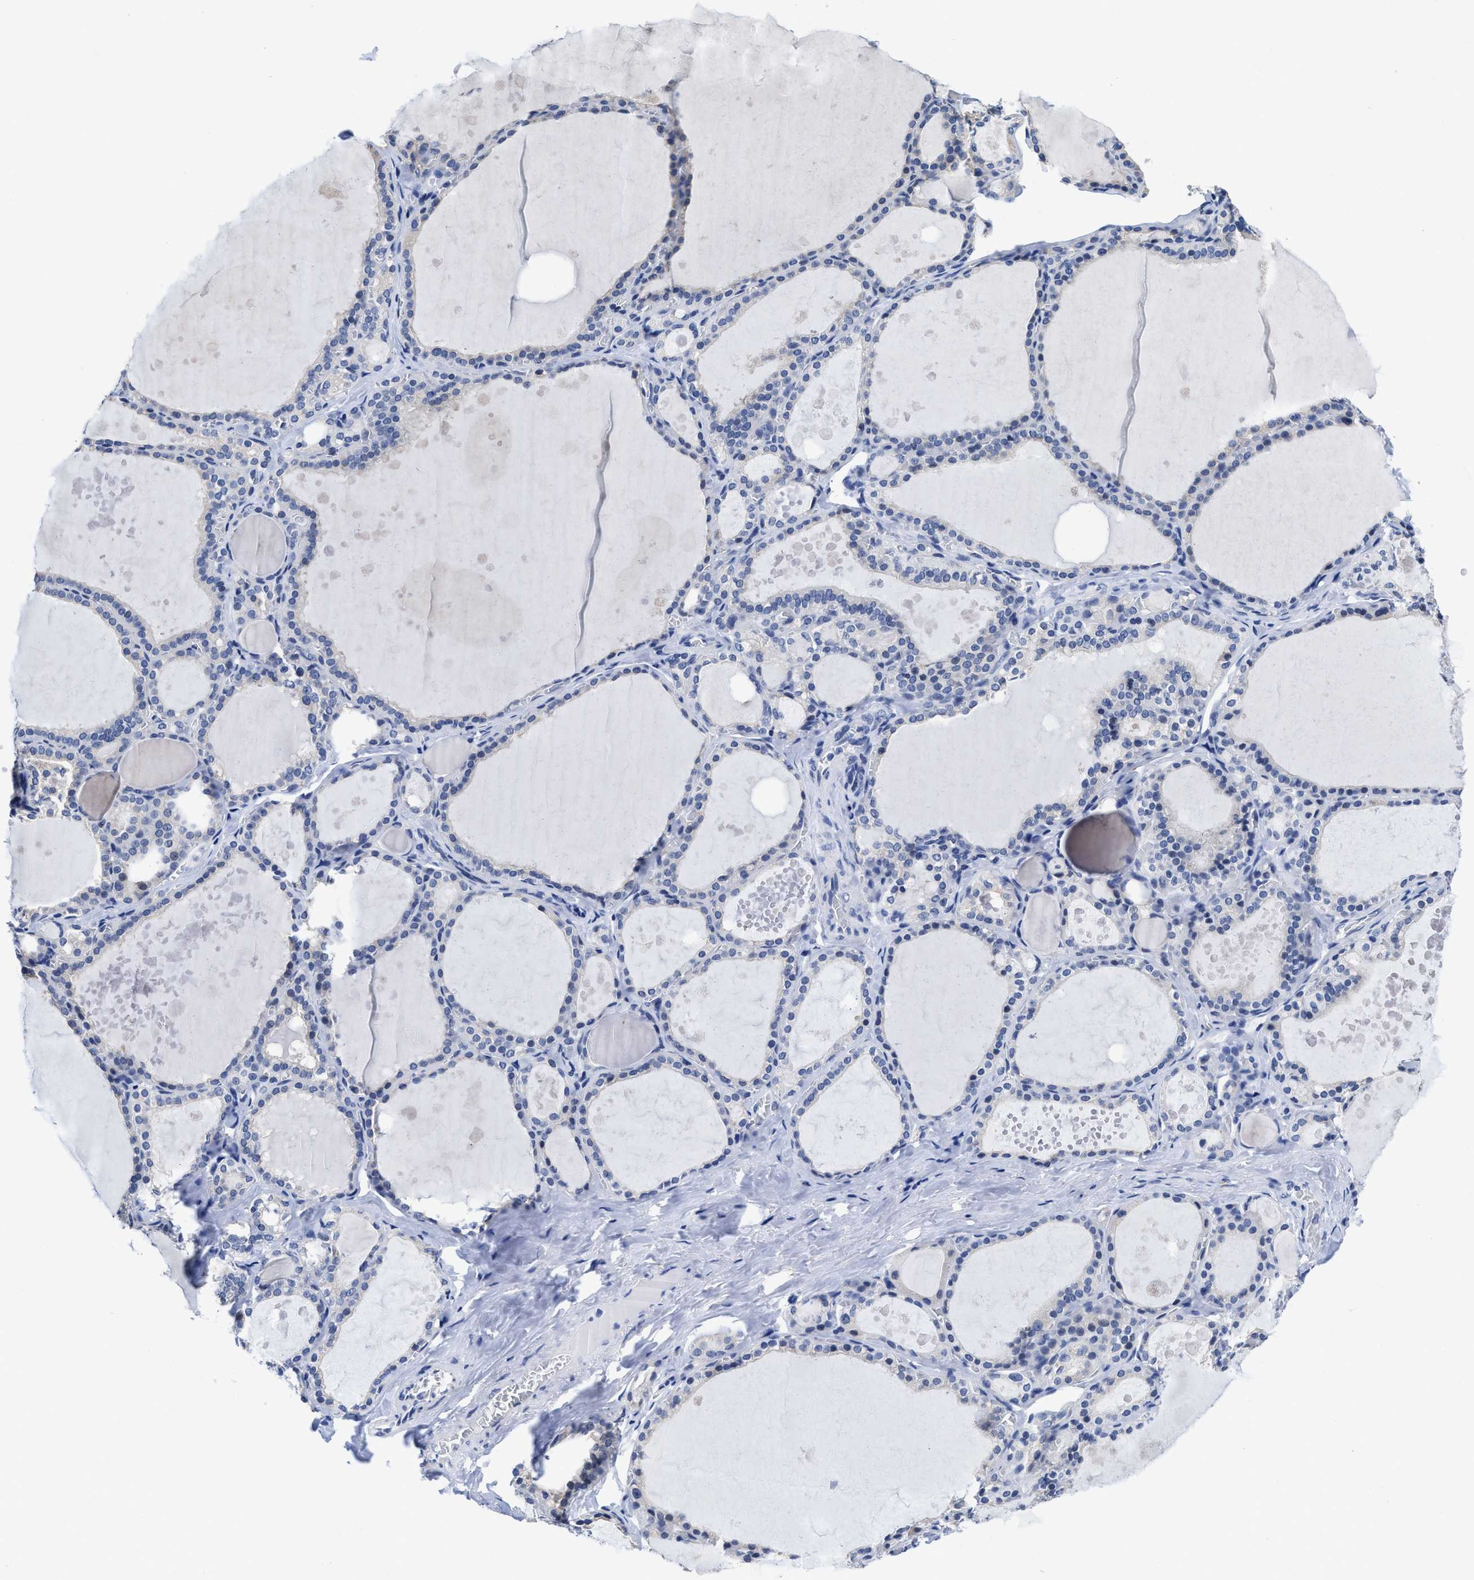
{"staining": {"intensity": "negative", "quantity": "none", "location": "none"}, "tissue": "thyroid gland", "cell_type": "Glandular cells", "image_type": "normal", "snomed": [{"axis": "morphology", "description": "Normal tissue, NOS"}, {"axis": "topography", "description": "Thyroid gland"}], "caption": "Glandular cells show no significant protein staining in normal thyroid gland.", "gene": "HOOK1", "patient": {"sex": "male", "age": 56}}